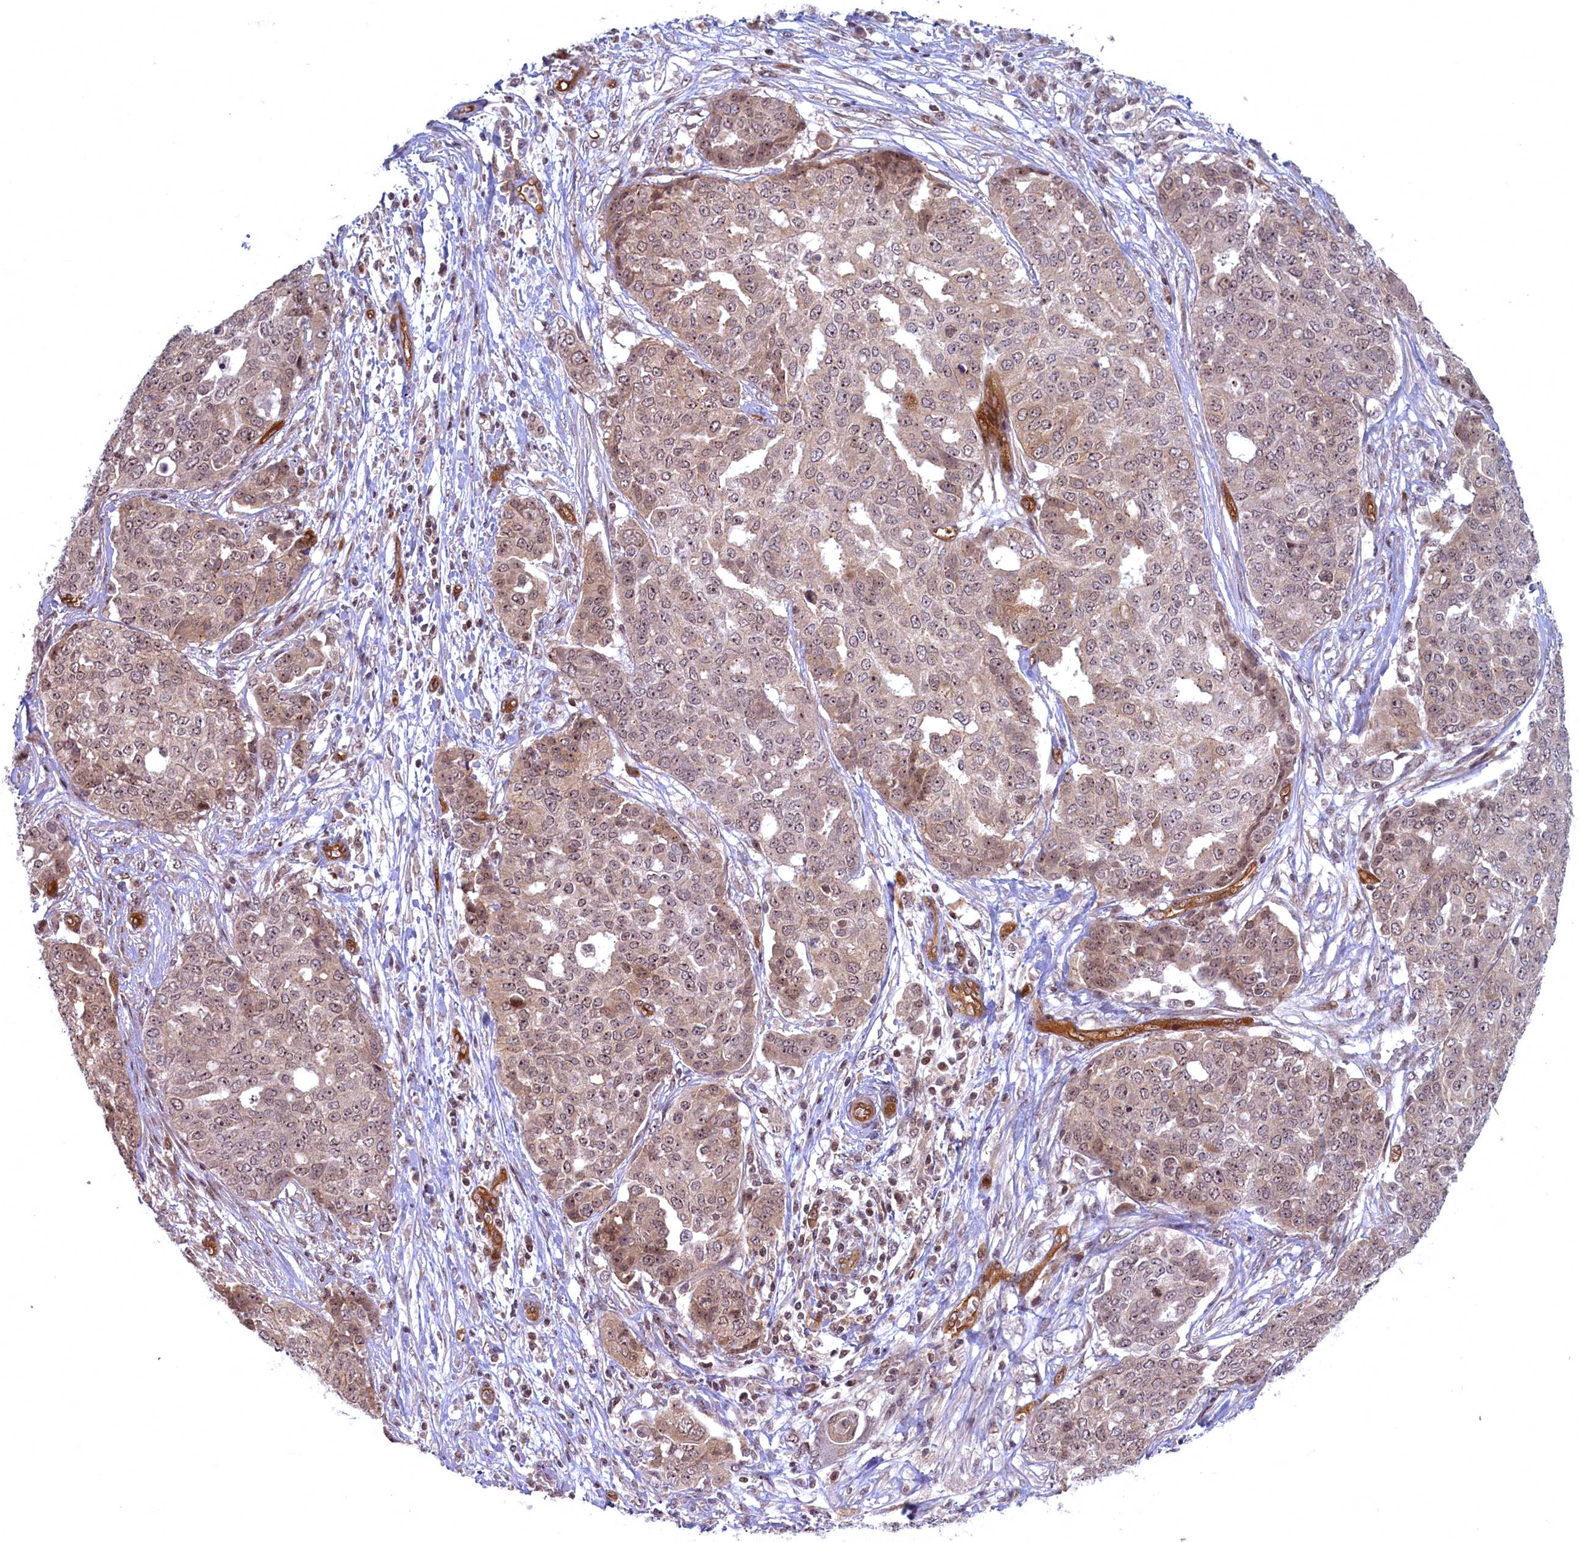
{"staining": {"intensity": "weak", "quantity": ">75%", "location": "cytoplasmic/membranous,nuclear"}, "tissue": "ovarian cancer", "cell_type": "Tumor cells", "image_type": "cancer", "snomed": [{"axis": "morphology", "description": "Cystadenocarcinoma, serous, NOS"}, {"axis": "topography", "description": "Soft tissue"}, {"axis": "topography", "description": "Ovary"}], "caption": "The immunohistochemical stain shows weak cytoplasmic/membranous and nuclear positivity in tumor cells of serous cystadenocarcinoma (ovarian) tissue.", "gene": "SNRK", "patient": {"sex": "female", "age": 57}}